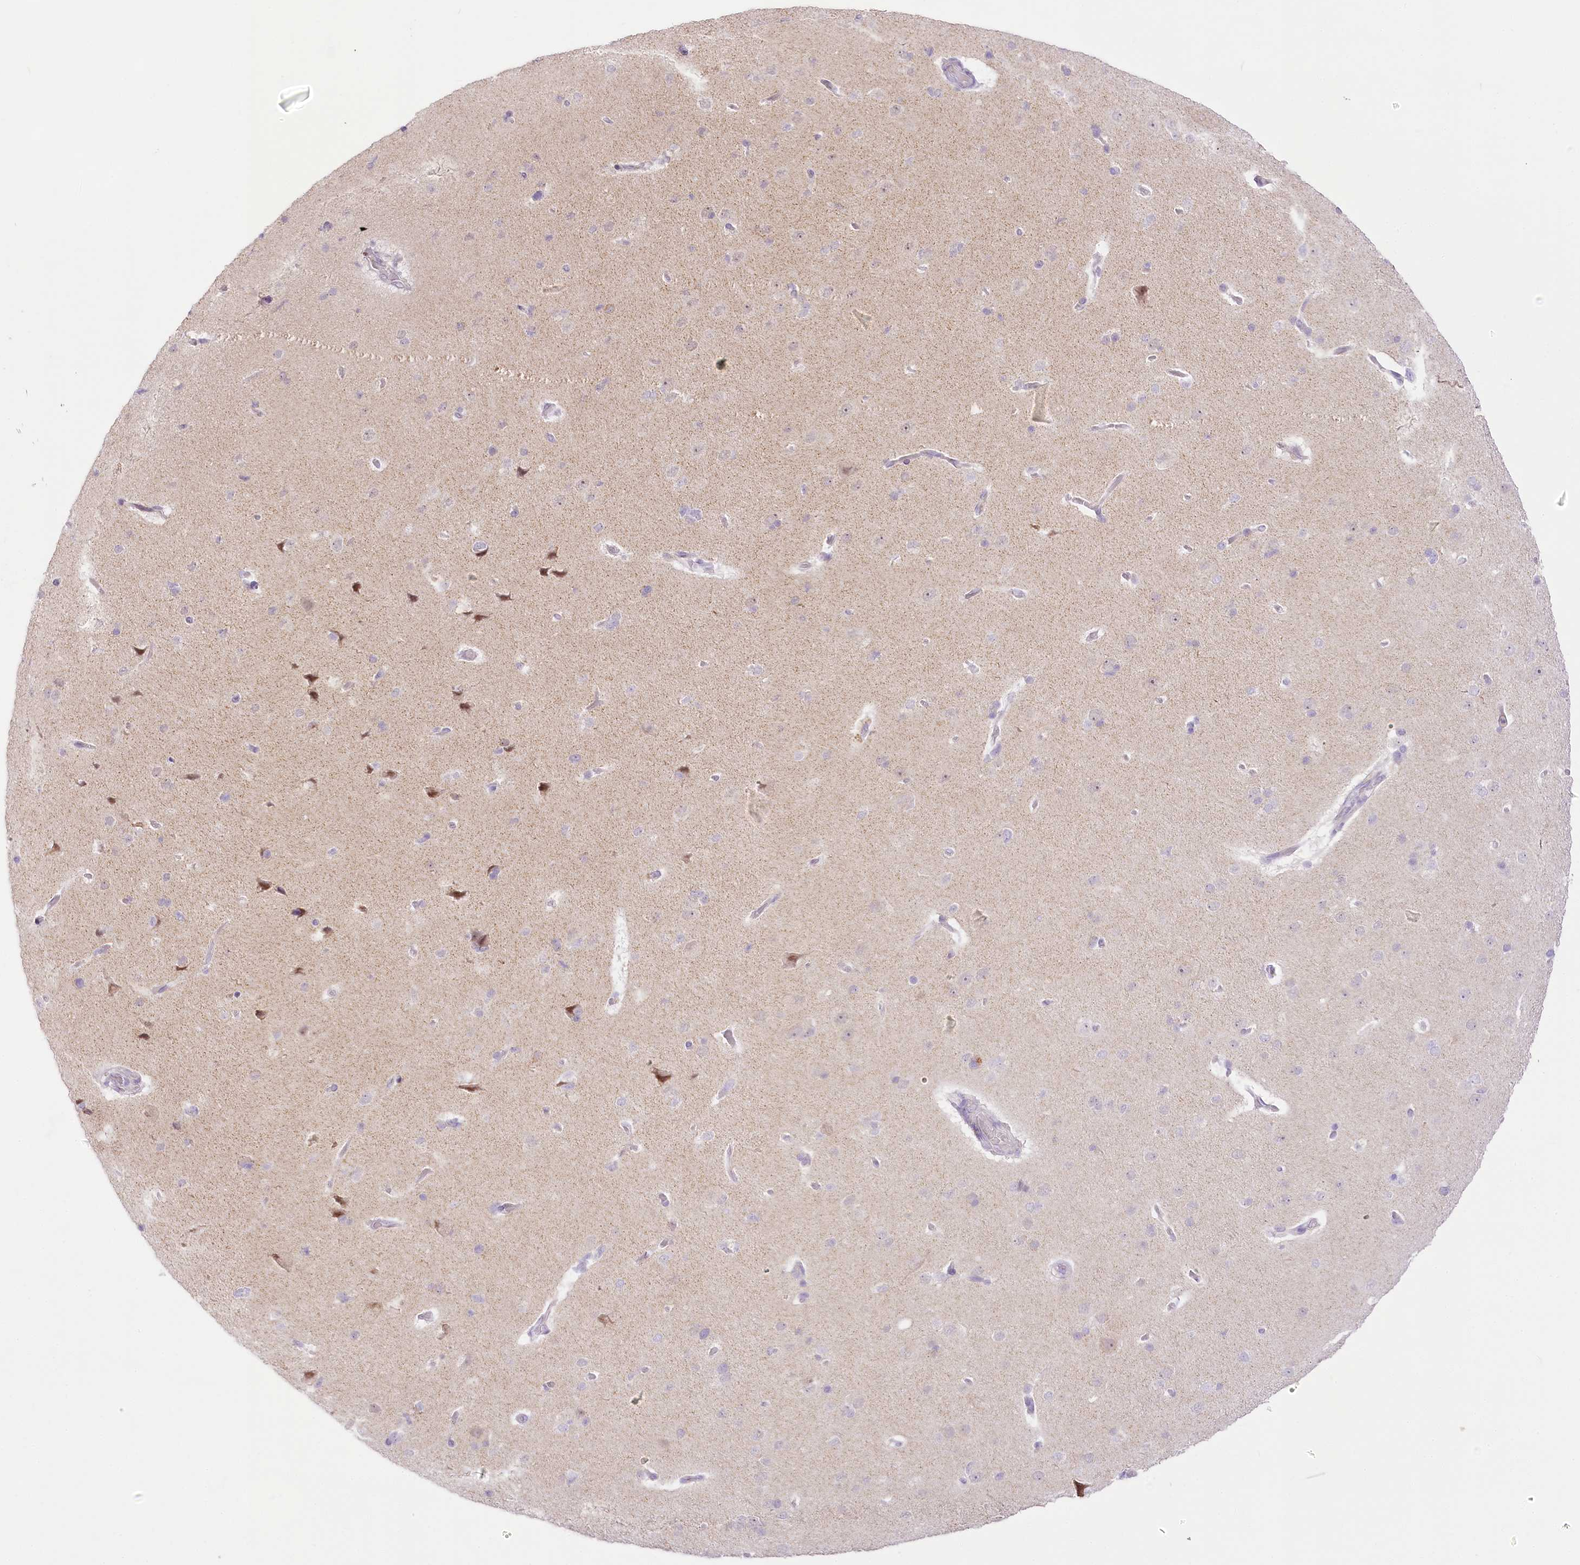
{"staining": {"intensity": "negative", "quantity": "none", "location": "none"}, "tissue": "cerebral cortex", "cell_type": "Endothelial cells", "image_type": "normal", "snomed": [{"axis": "morphology", "description": "Normal tissue, NOS"}, {"axis": "topography", "description": "Cerebral cortex"}], "caption": "Protein analysis of unremarkable cerebral cortex exhibits no significant positivity in endothelial cells. The staining was performed using DAB (3,3'-diaminobenzidine) to visualize the protein expression in brown, while the nuclei were stained in blue with hematoxylin (Magnification: 20x).", "gene": "CCDC30", "patient": {"sex": "male", "age": 62}}